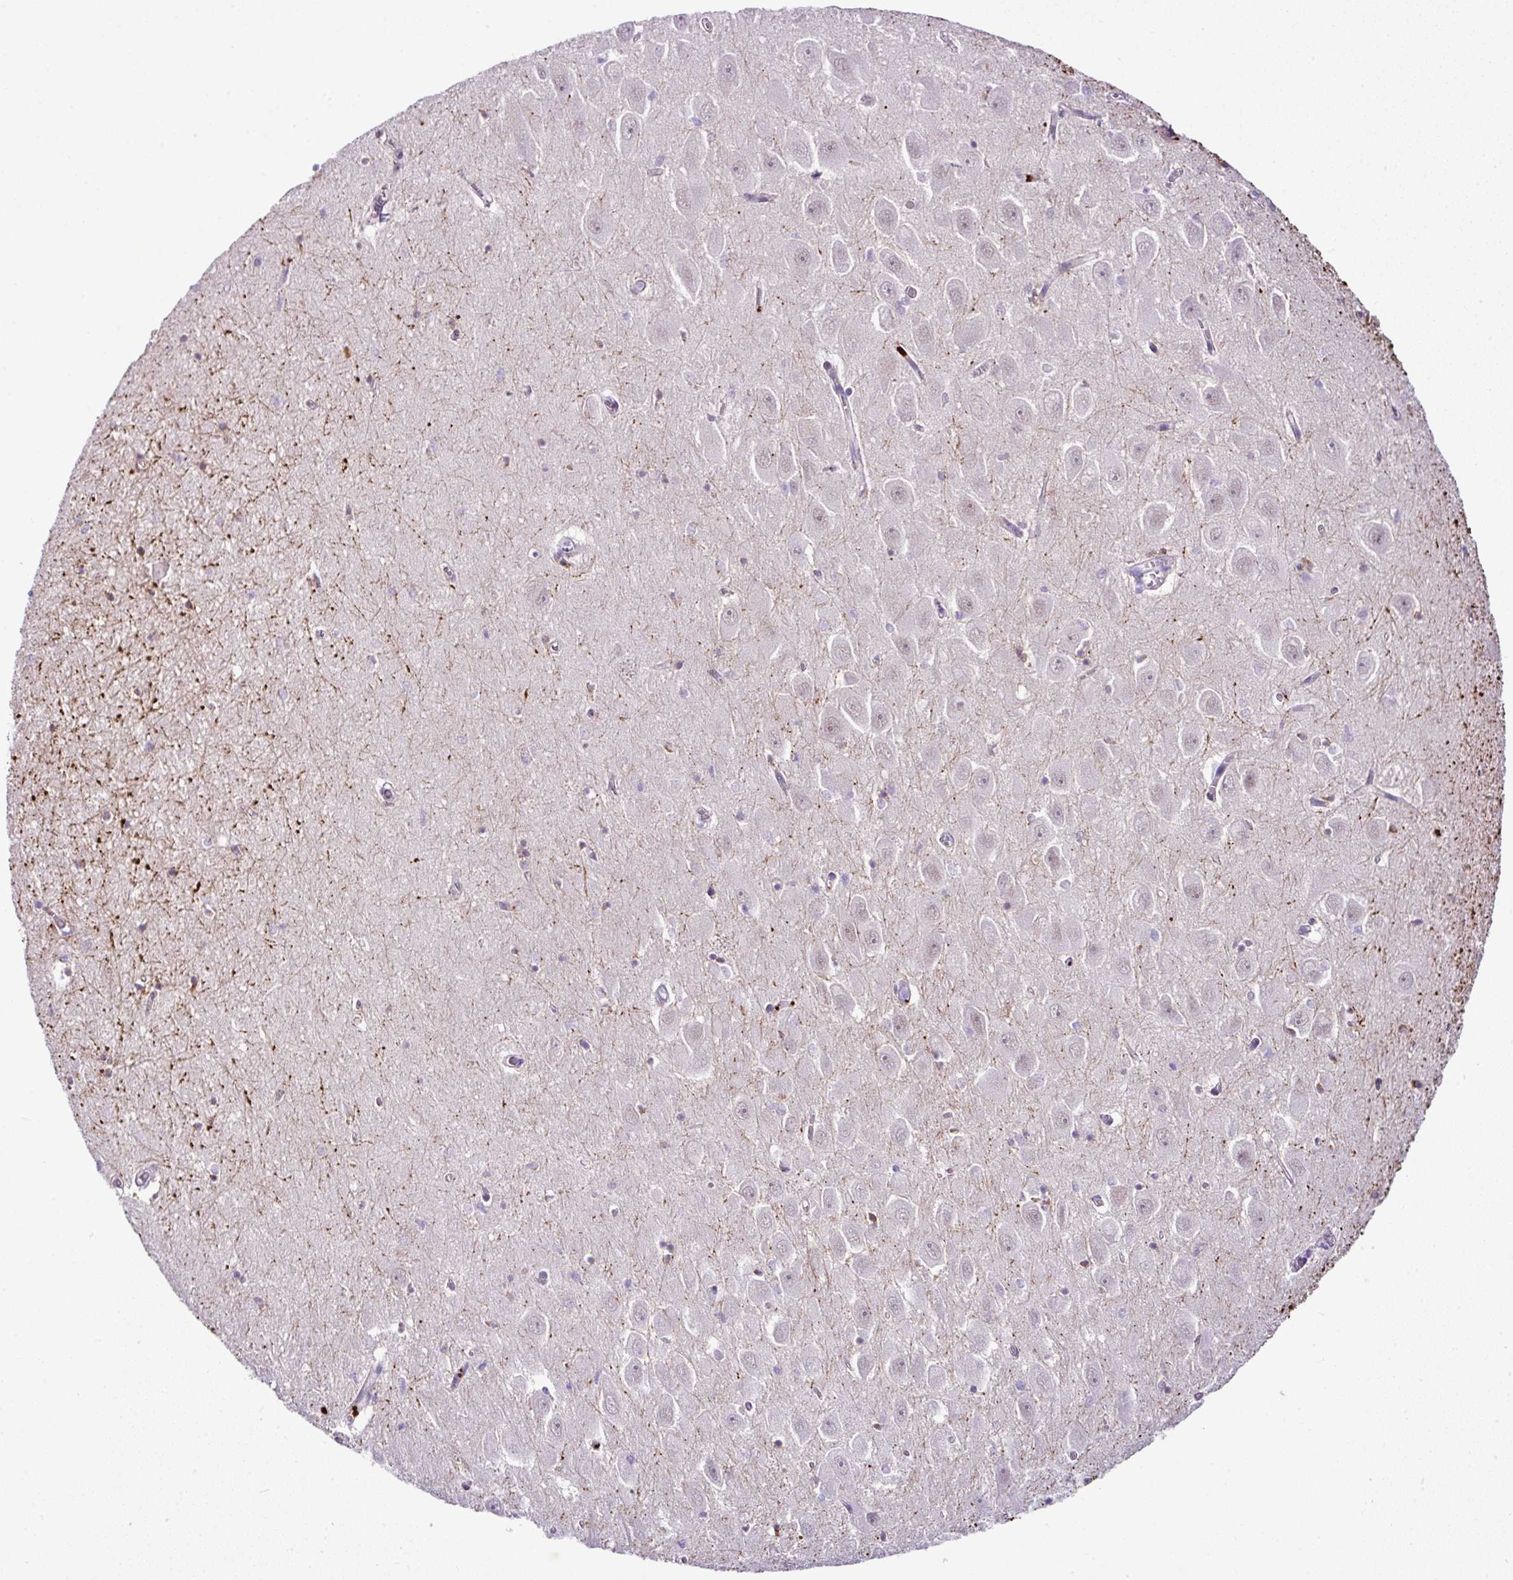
{"staining": {"intensity": "negative", "quantity": "none", "location": "none"}, "tissue": "hippocampus", "cell_type": "Glial cells", "image_type": "normal", "snomed": [{"axis": "morphology", "description": "Normal tissue, NOS"}, {"axis": "topography", "description": "Hippocampus"}], "caption": "DAB immunohistochemical staining of normal human hippocampus exhibits no significant expression in glial cells. The staining was performed using DAB (3,3'-diaminobenzidine) to visualize the protein expression in brown, while the nuclei were stained in blue with hematoxylin (Magnification: 20x).", "gene": "CMTM5", "patient": {"sex": "female", "age": 64}}